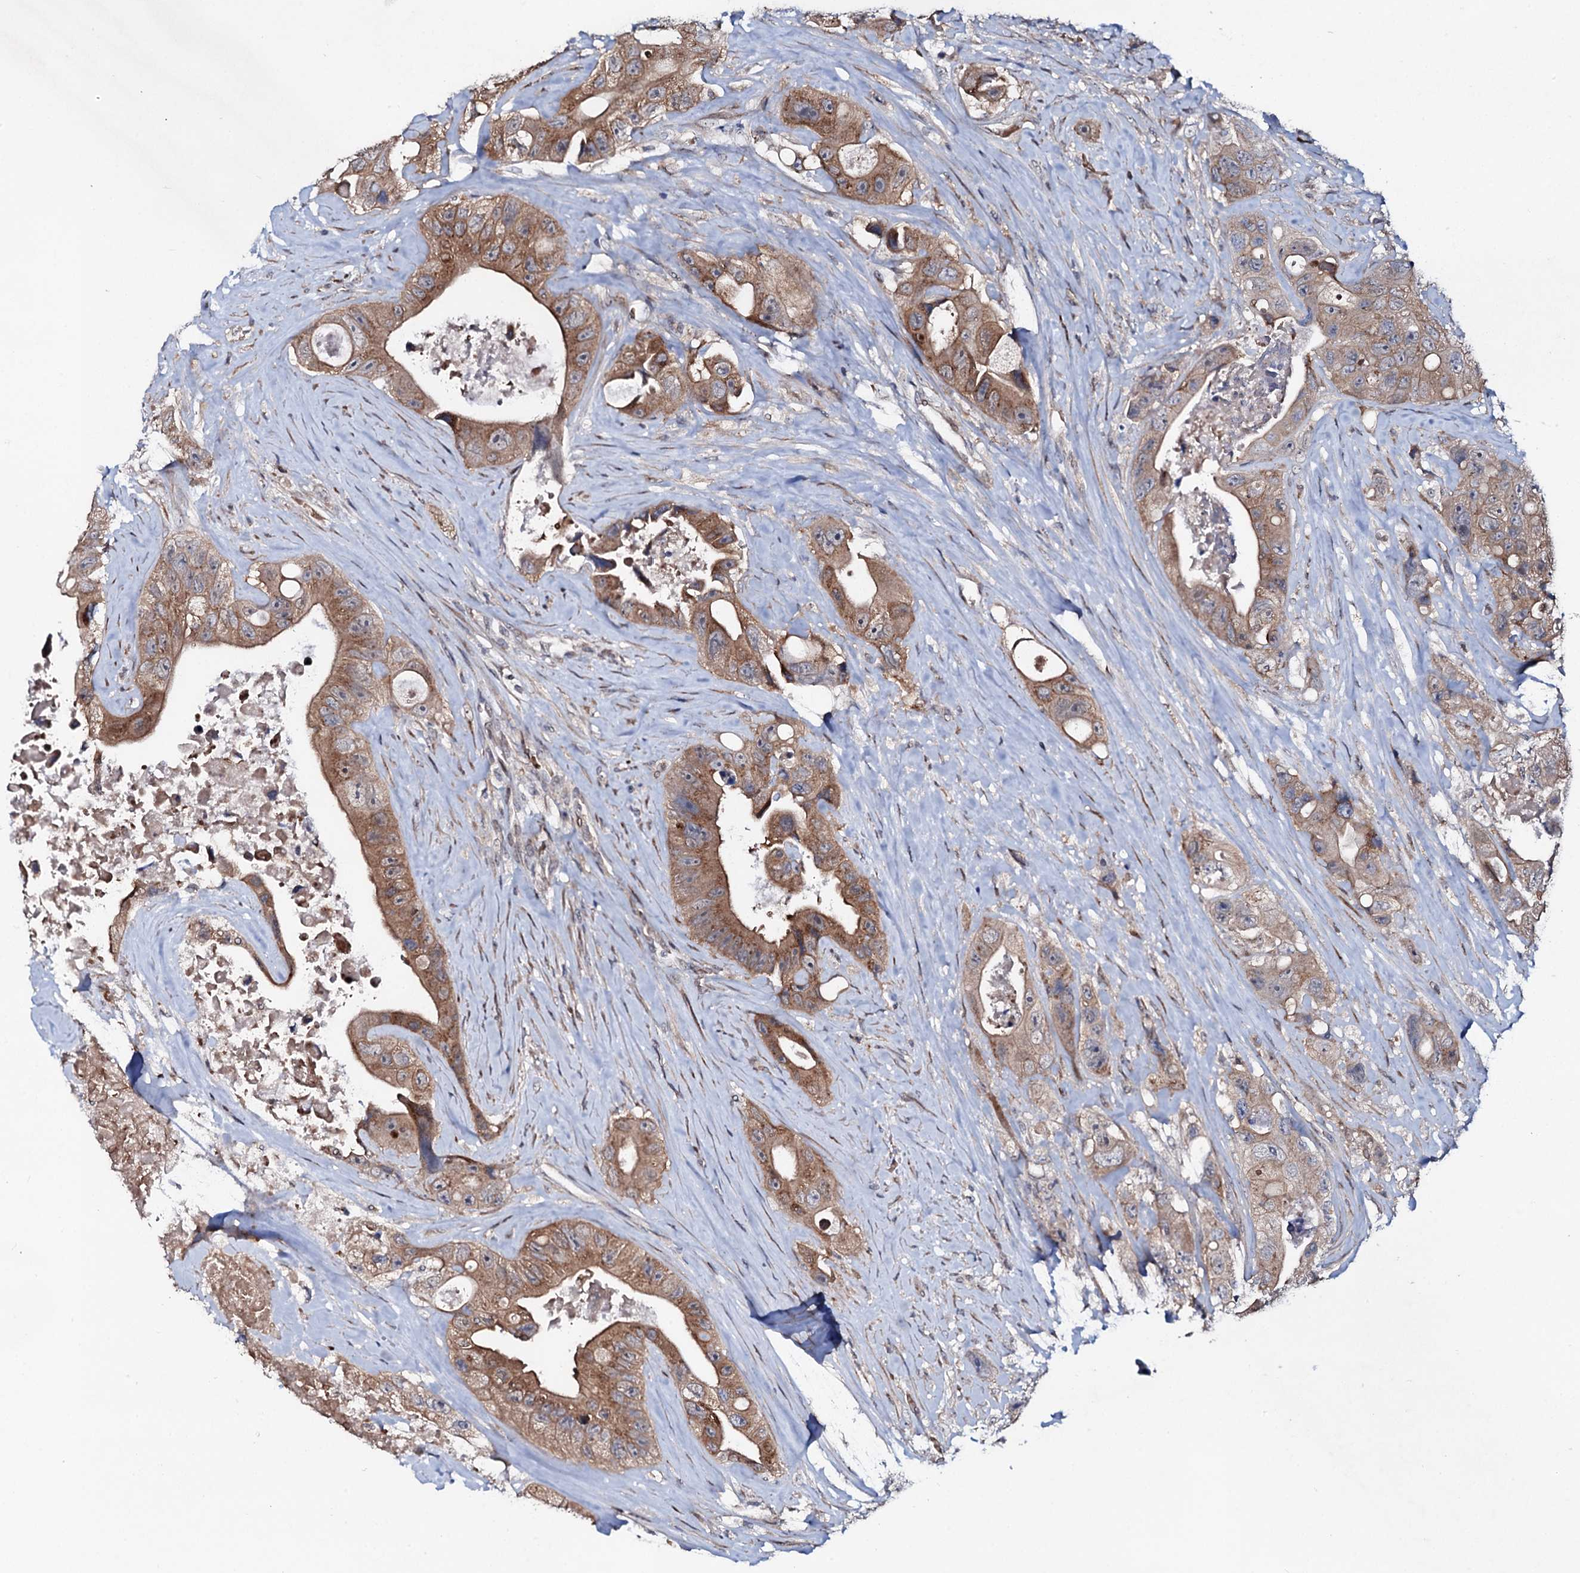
{"staining": {"intensity": "moderate", "quantity": ">75%", "location": "cytoplasmic/membranous"}, "tissue": "colorectal cancer", "cell_type": "Tumor cells", "image_type": "cancer", "snomed": [{"axis": "morphology", "description": "Adenocarcinoma, NOS"}, {"axis": "topography", "description": "Colon"}], "caption": "Human adenocarcinoma (colorectal) stained with a protein marker demonstrates moderate staining in tumor cells.", "gene": "COG6", "patient": {"sex": "female", "age": 46}}